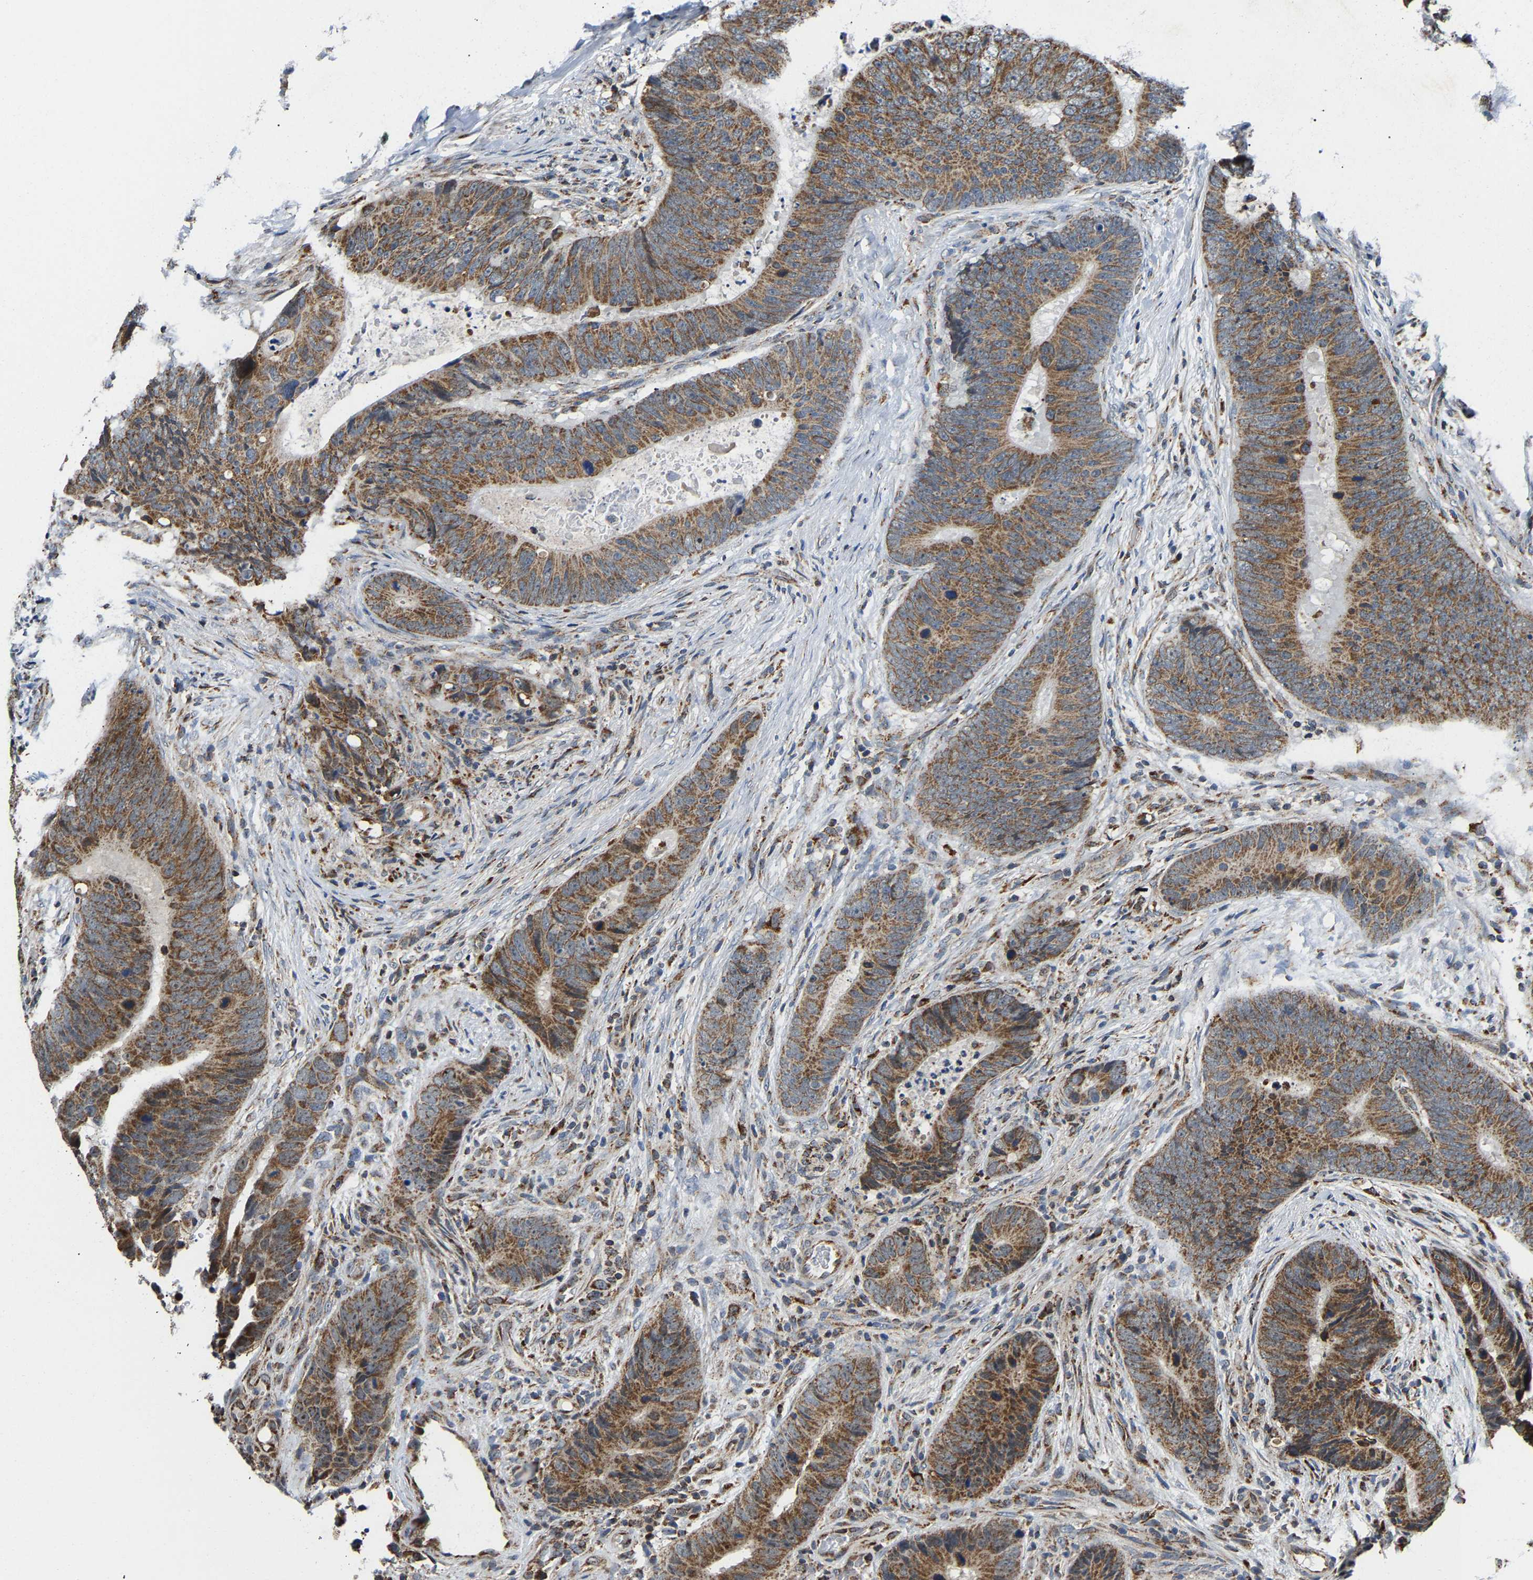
{"staining": {"intensity": "moderate", "quantity": ">75%", "location": "cytoplasmic/membranous"}, "tissue": "colorectal cancer", "cell_type": "Tumor cells", "image_type": "cancer", "snomed": [{"axis": "morphology", "description": "Adenocarcinoma, NOS"}, {"axis": "topography", "description": "Colon"}], "caption": "Protein expression analysis of adenocarcinoma (colorectal) shows moderate cytoplasmic/membranous expression in about >75% of tumor cells.", "gene": "GIMAP7", "patient": {"sex": "male", "age": 56}}